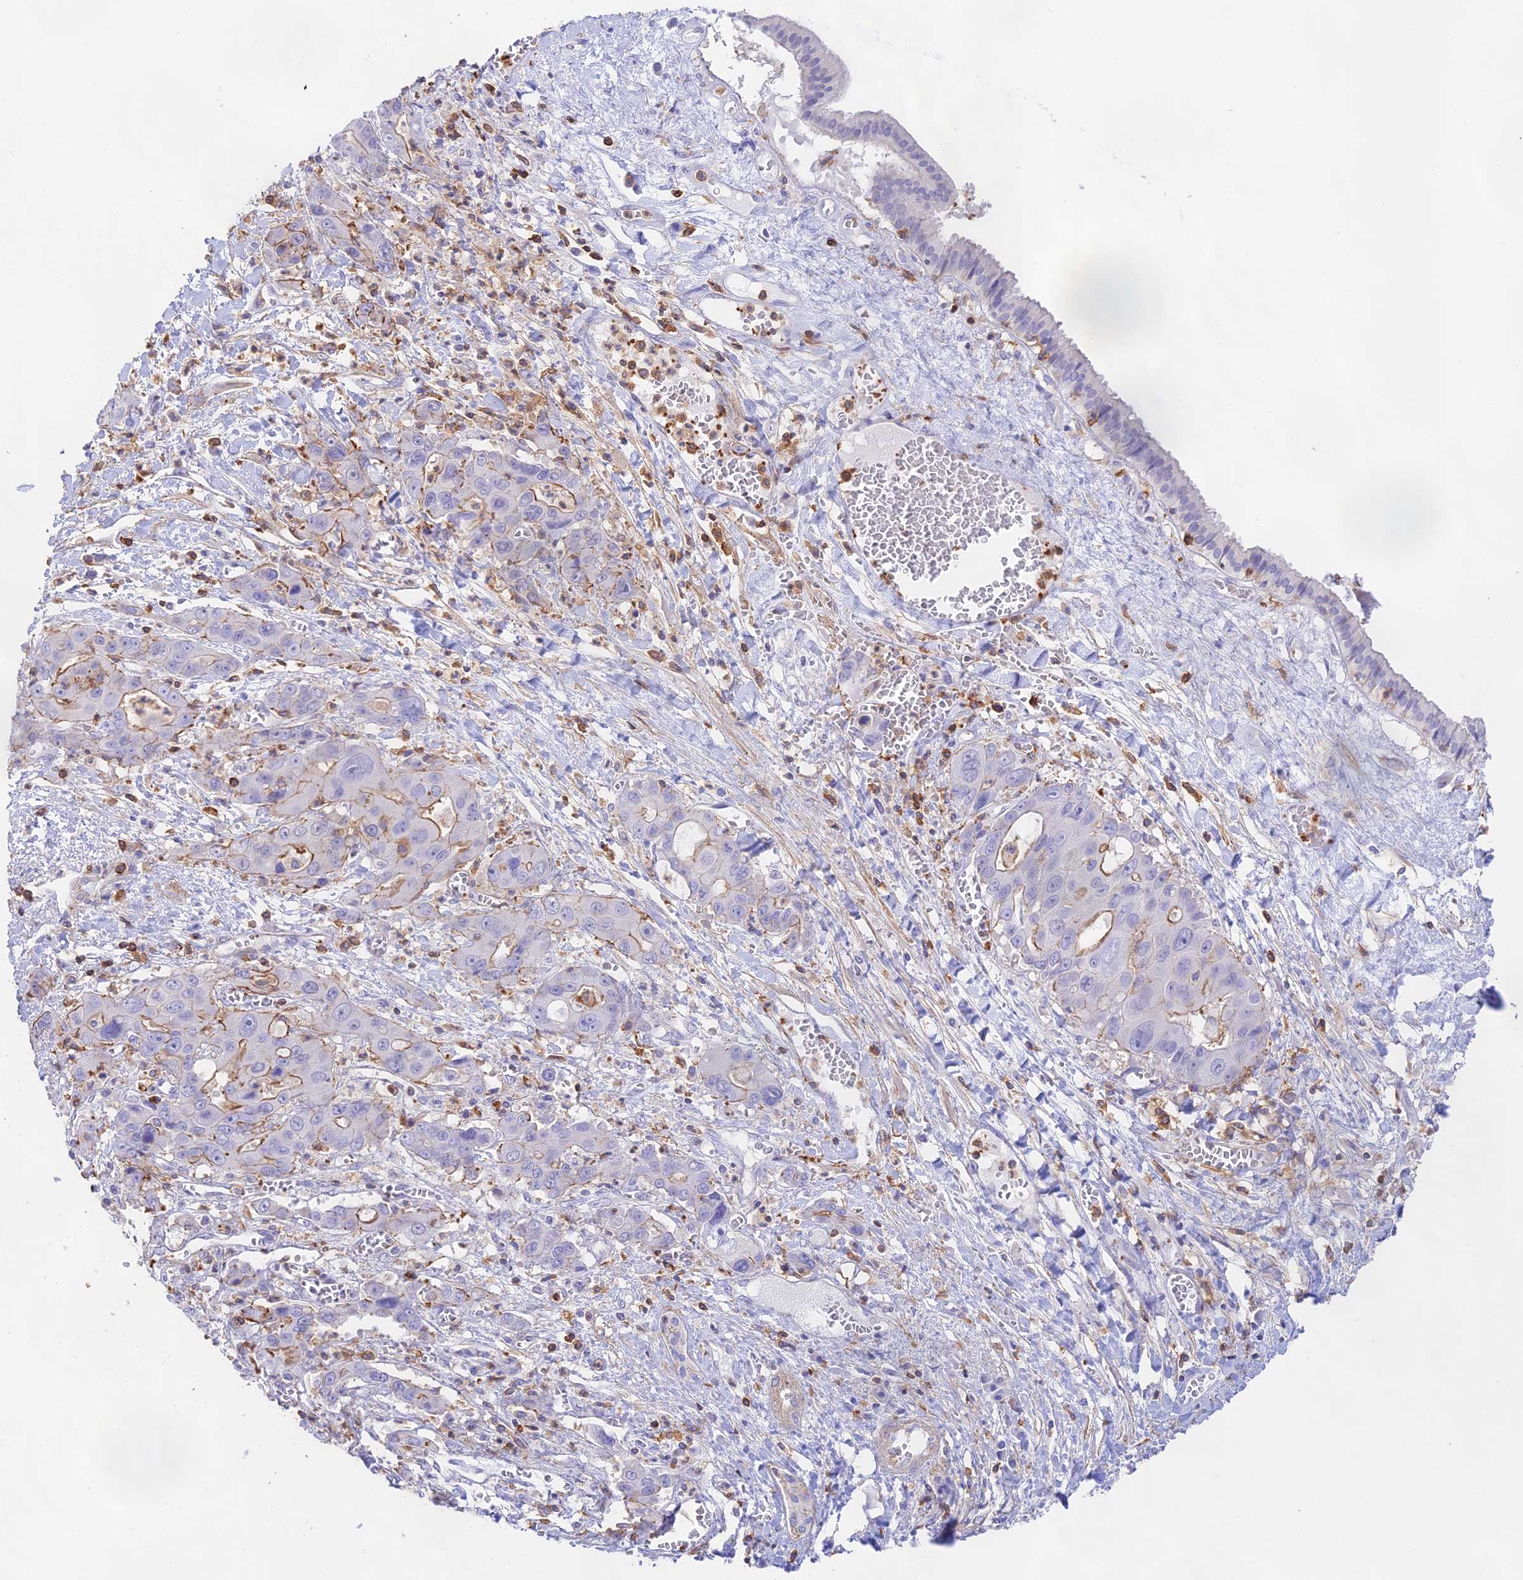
{"staining": {"intensity": "moderate", "quantity": "<25%", "location": "cytoplasmic/membranous"}, "tissue": "liver cancer", "cell_type": "Tumor cells", "image_type": "cancer", "snomed": [{"axis": "morphology", "description": "Cholangiocarcinoma"}, {"axis": "topography", "description": "Liver"}], "caption": "Immunohistochemistry staining of liver cholangiocarcinoma, which exhibits low levels of moderate cytoplasmic/membranous expression in about <25% of tumor cells indicating moderate cytoplasmic/membranous protein positivity. The staining was performed using DAB (brown) for protein detection and nuclei were counterstained in hematoxylin (blue).", "gene": "DENND1C", "patient": {"sex": "male", "age": 67}}